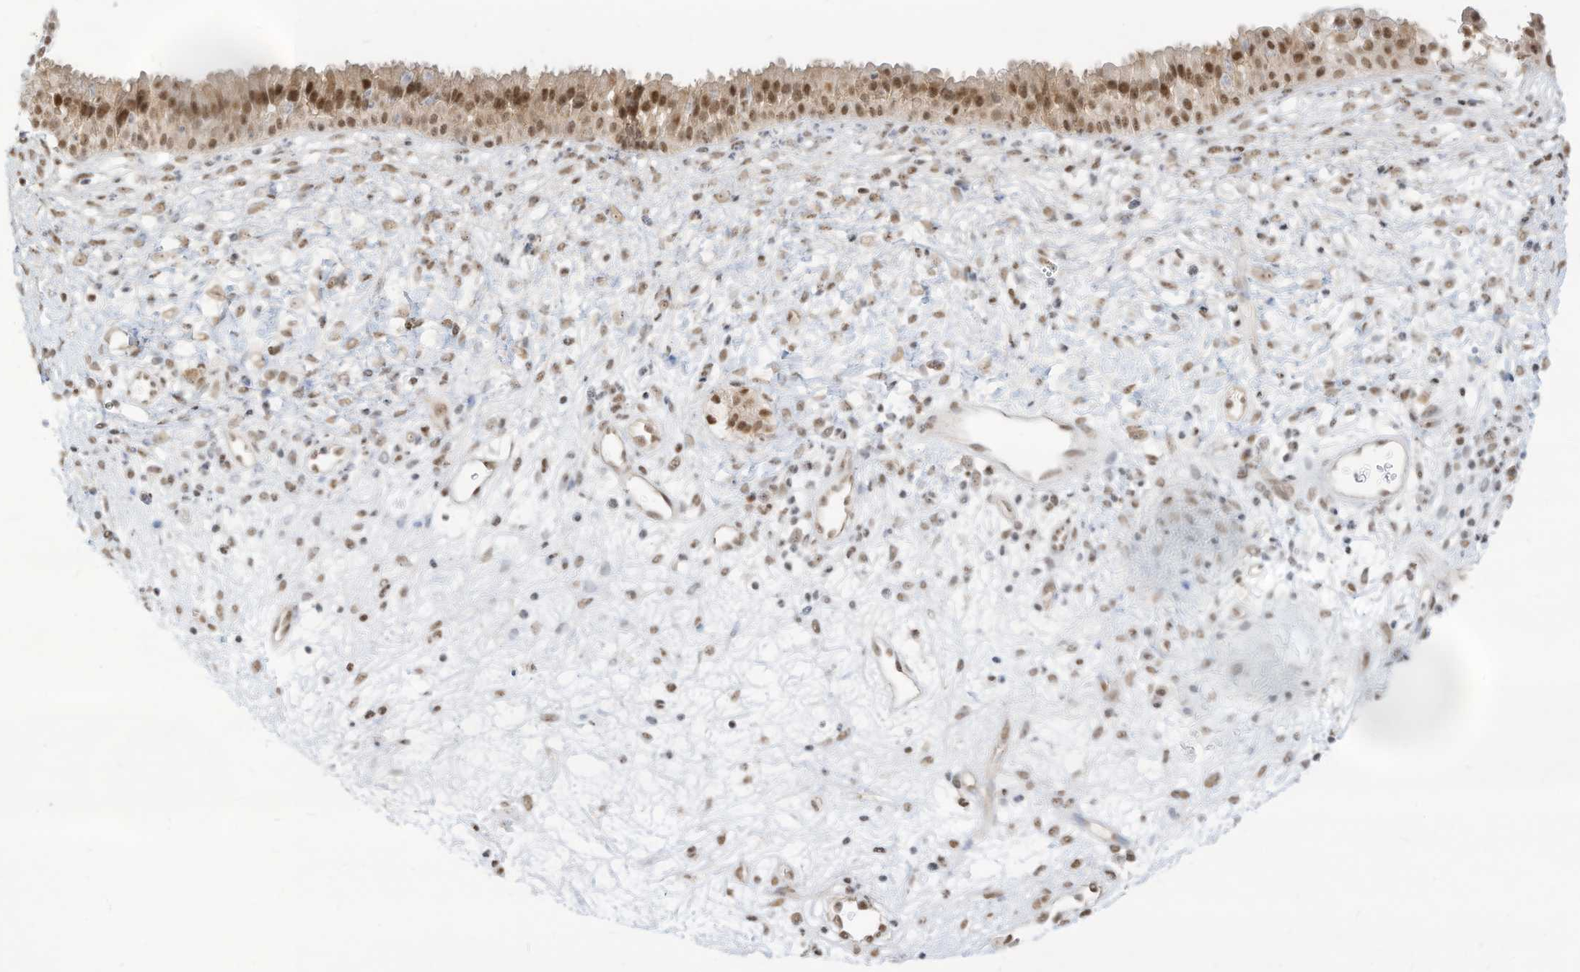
{"staining": {"intensity": "moderate", "quantity": ">75%", "location": "cytoplasmic/membranous,nuclear"}, "tissue": "nasopharynx", "cell_type": "Respiratory epithelial cells", "image_type": "normal", "snomed": [{"axis": "morphology", "description": "Normal tissue, NOS"}, {"axis": "topography", "description": "Nasopharynx"}], "caption": "A brown stain highlights moderate cytoplasmic/membranous,nuclear staining of a protein in respiratory epithelial cells of benign nasopharynx. (DAB (3,3'-diaminobenzidine) IHC, brown staining for protein, blue staining for nuclei).", "gene": "NHSL1", "patient": {"sex": "male", "age": 22}}